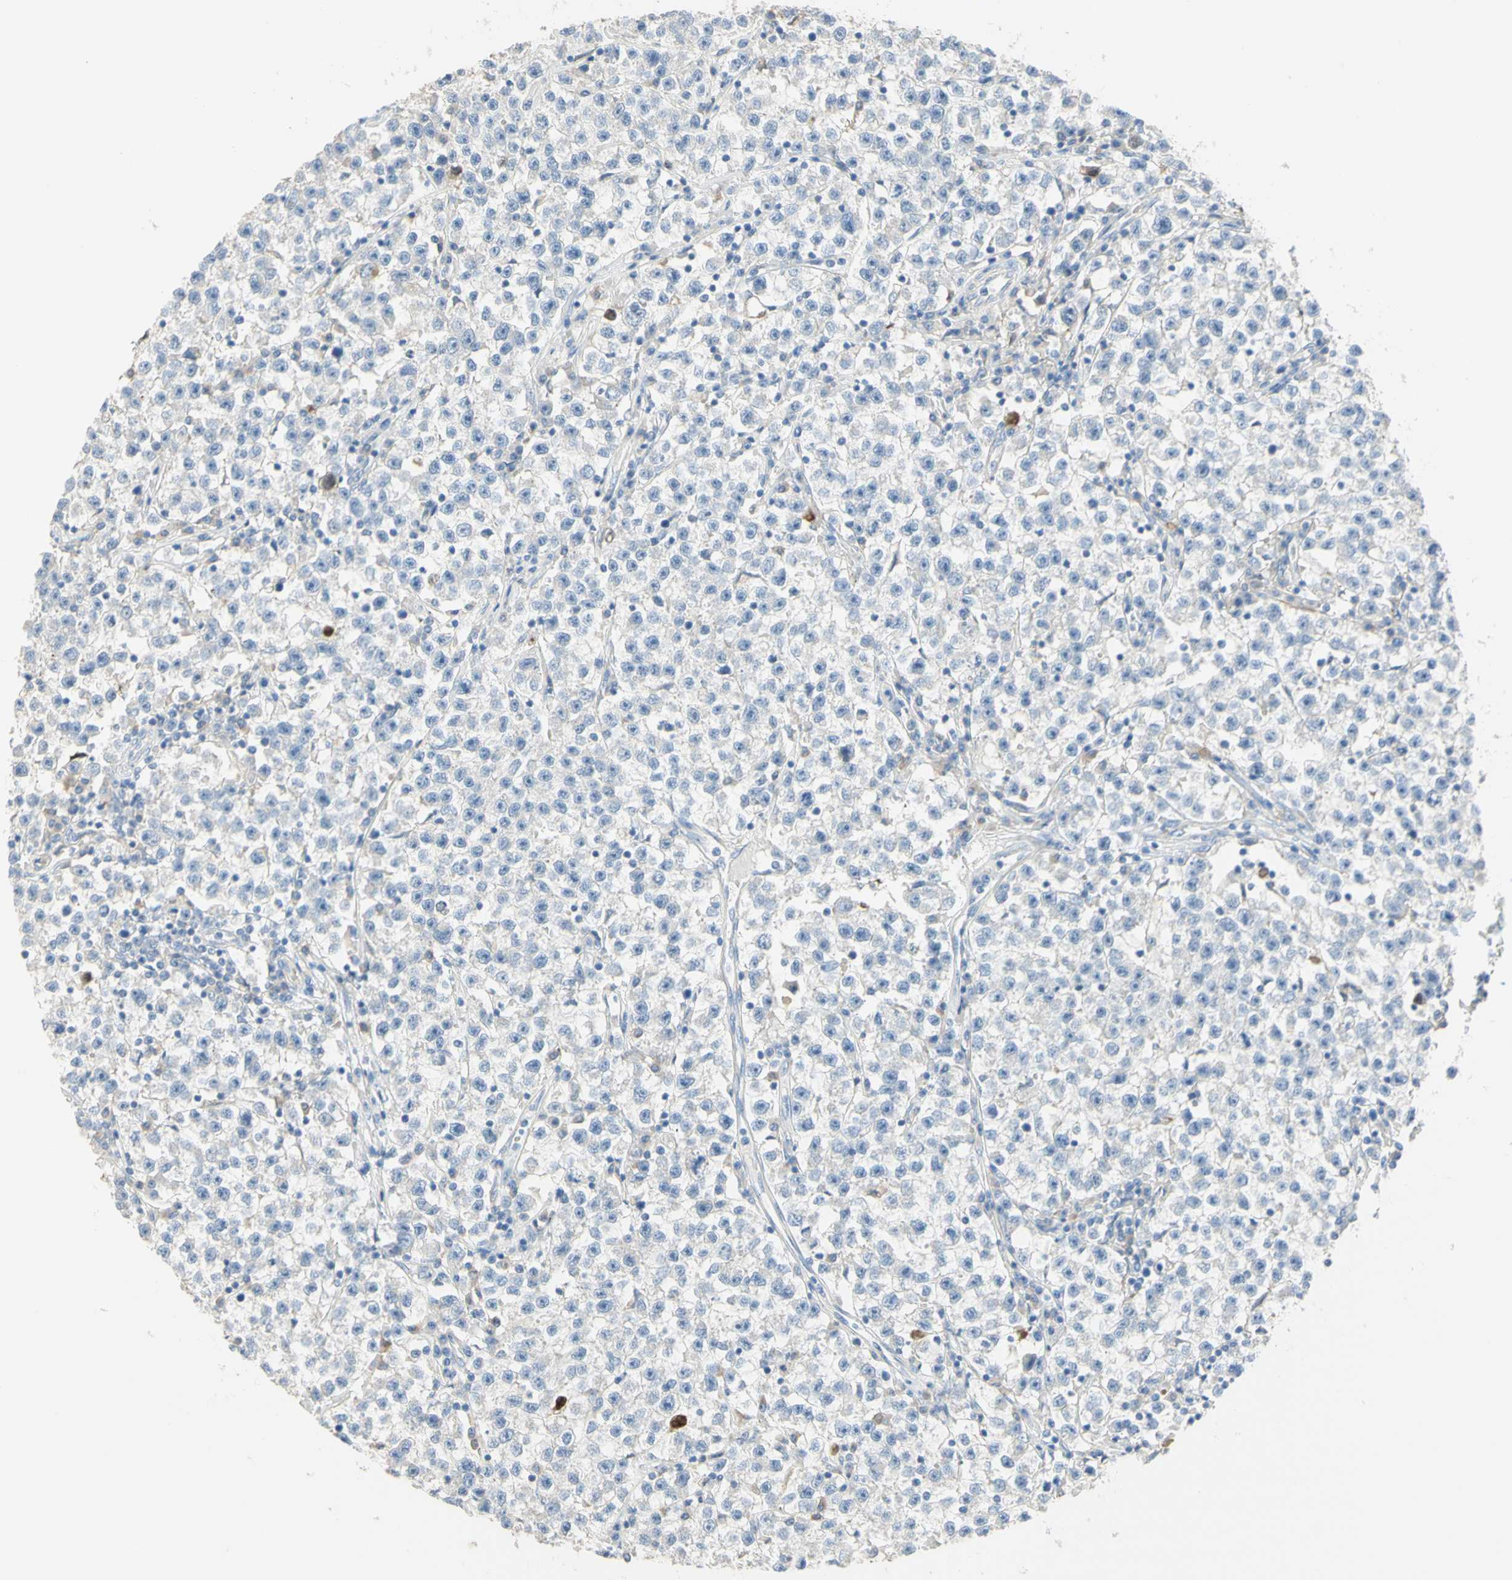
{"staining": {"intensity": "moderate", "quantity": "<25%", "location": "nuclear"}, "tissue": "testis cancer", "cell_type": "Tumor cells", "image_type": "cancer", "snomed": [{"axis": "morphology", "description": "Seminoma, NOS"}, {"axis": "topography", "description": "Testis"}], "caption": "This image displays immunohistochemistry staining of human testis cancer, with low moderate nuclear positivity in about <25% of tumor cells.", "gene": "NECTIN4", "patient": {"sex": "male", "age": 22}}